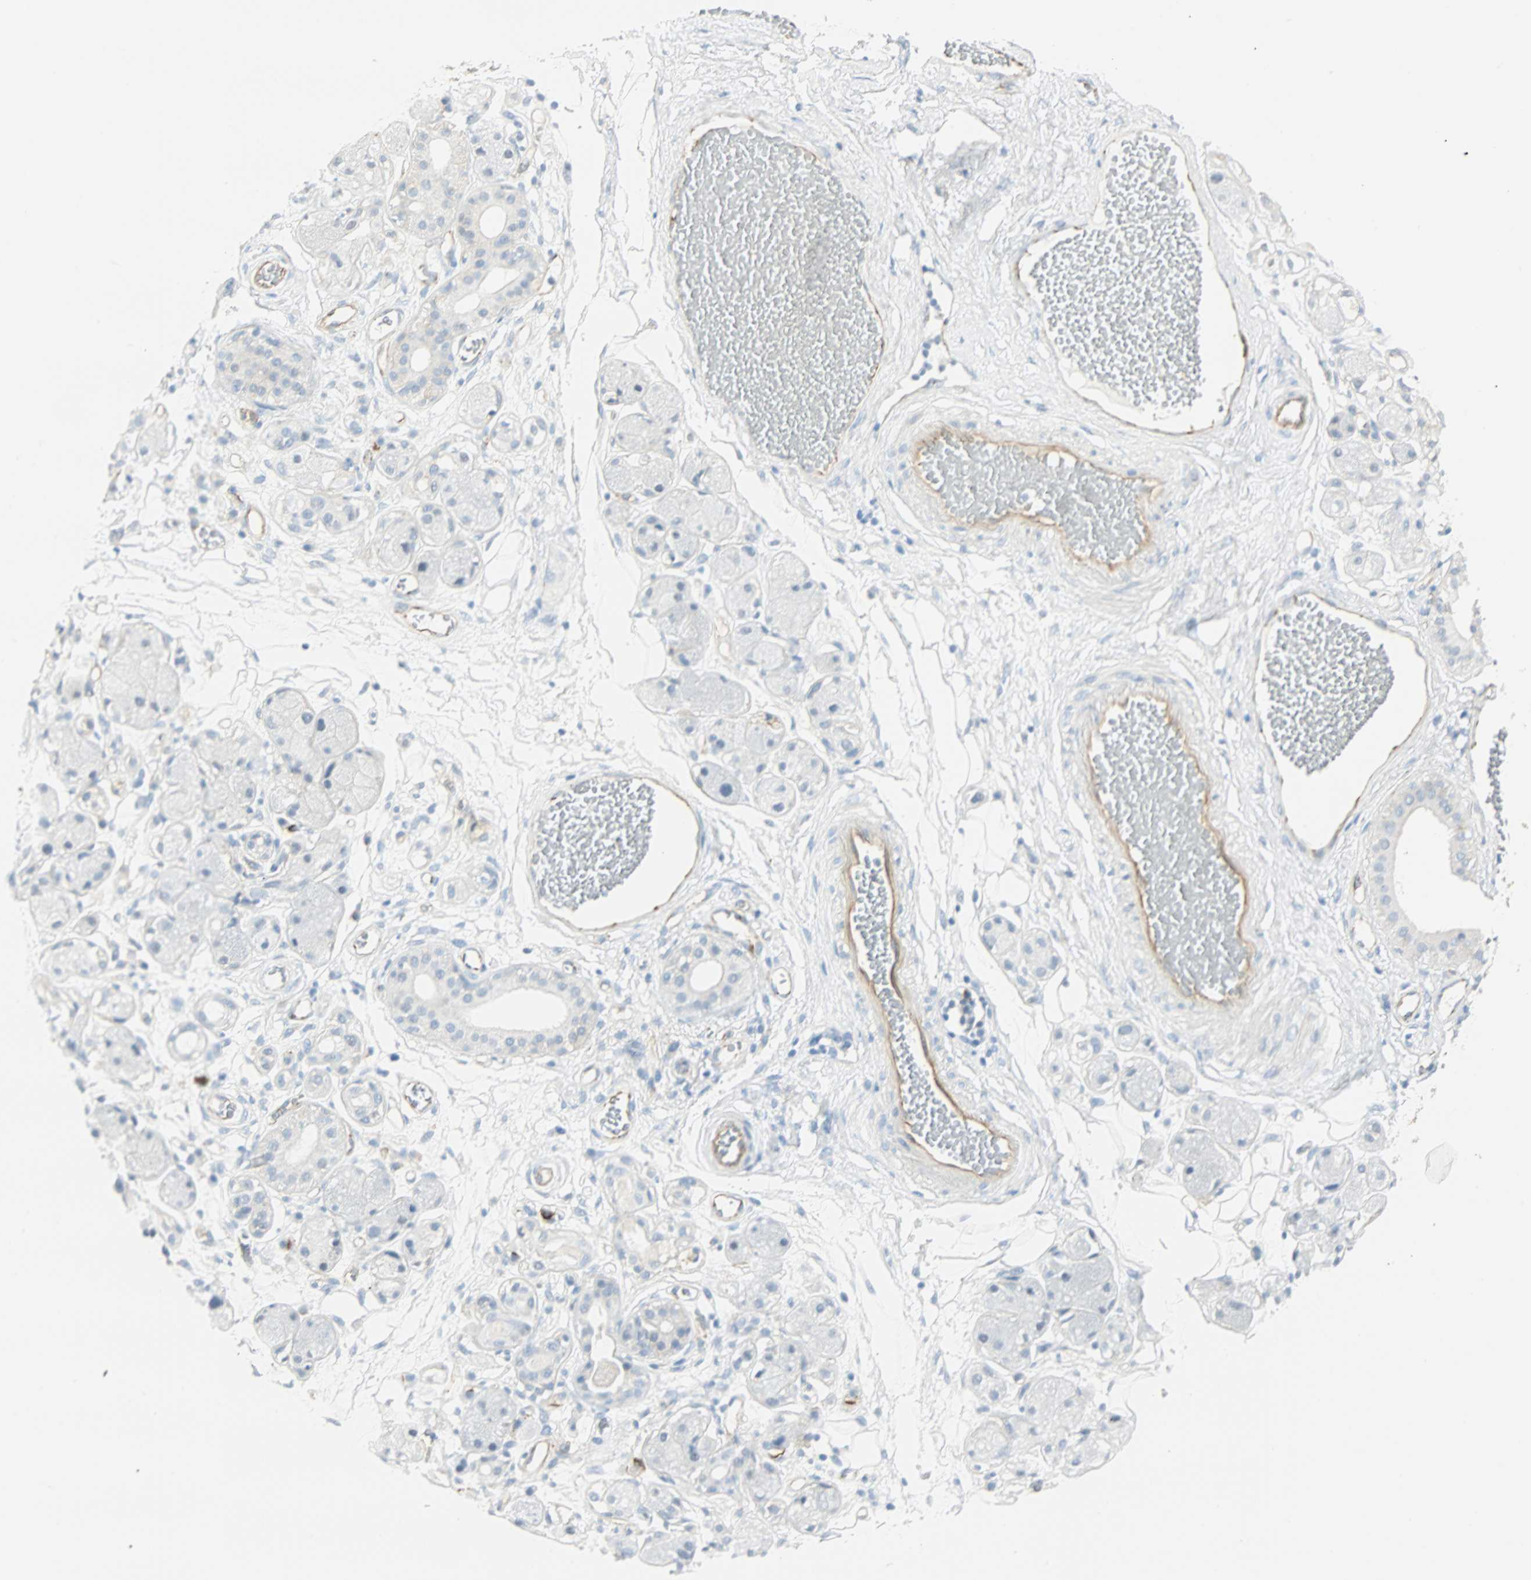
{"staining": {"intensity": "negative", "quantity": "none", "location": "none"}, "tissue": "adipose tissue", "cell_type": "Adipocytes", "image_type": "normal", "snomed": [{"axis": "morphology", "description": "Normal tissue, NOS"}, {"axis": "morphology", "description": "Inflammation, NOS"}, {"axis": "topography", "description": "Vascular tissue"}, {"axis": "topography", "description": "Salivary gland"}], "caption": "Immunohistochemistry image of benign human adipose tissue stained for a protein (brown), which displays no staining in adipocytes. Brightfield microscopy of immunohistochemistry (IHC) stained with DAB (brown) and hematoxylin (blue), captured at high magnification.", "gene": "VPS9D1", "patient": {"sex": "female", "age": 75}}